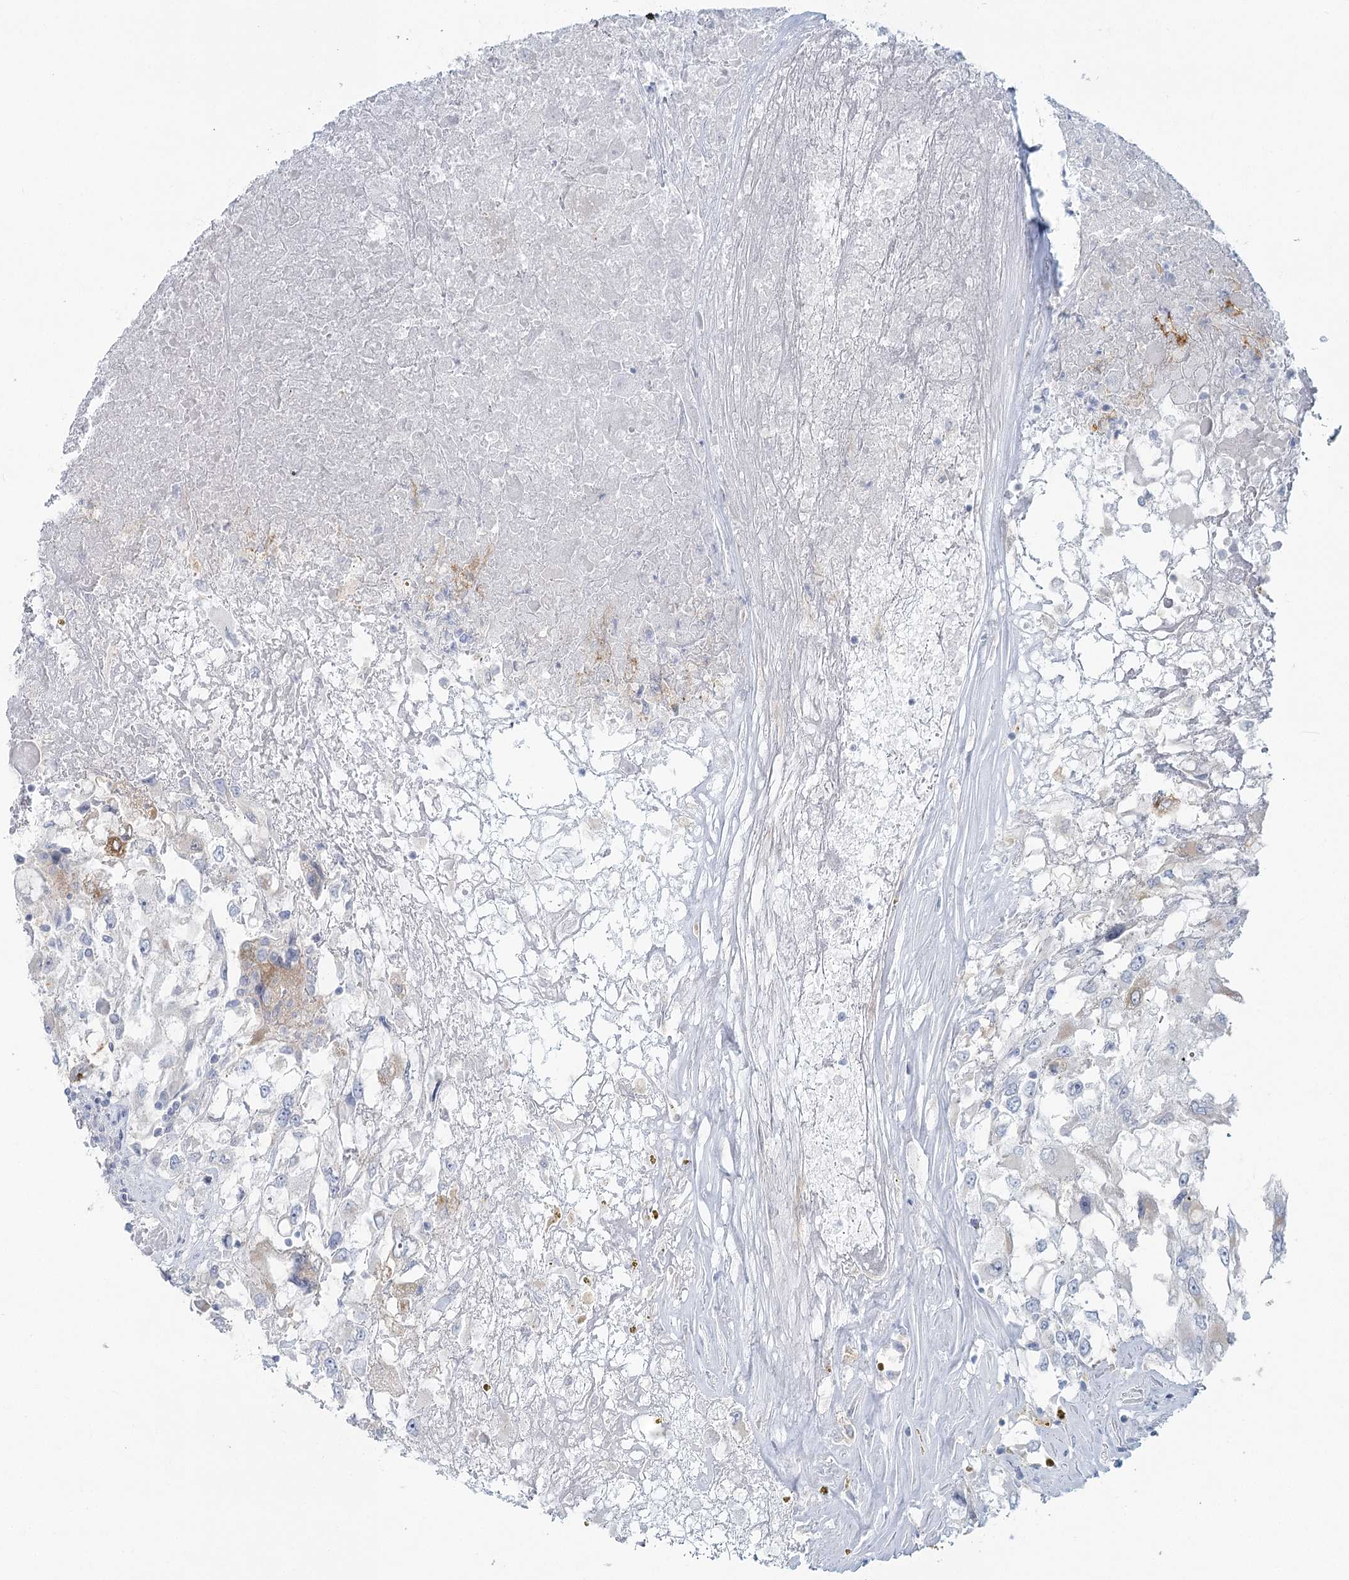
{"staining": {"intensity": "weak", "quantity": "<25%", "location": "cytoplasmic/membranous"}, "tissue": "renal cancer", "cell_type": "Tumor cells", "image_type": "cancer", "snomed": [{"axis": "morphology", "description": "Adenocarcinoma, NOS"}, {"axis": "topography", "description": "Kidney"}], "caption": "The histopathology image shows no staining of tumor cells in renal cancer (adenocarcinoma). (DAB (3,3'-diaminobenzidine) immunohistochemistry (IHC) visualized using brightfield microscopy, high magnification).", "gene": "BPHL", "patient": {"sex": "female", "age": 52}}